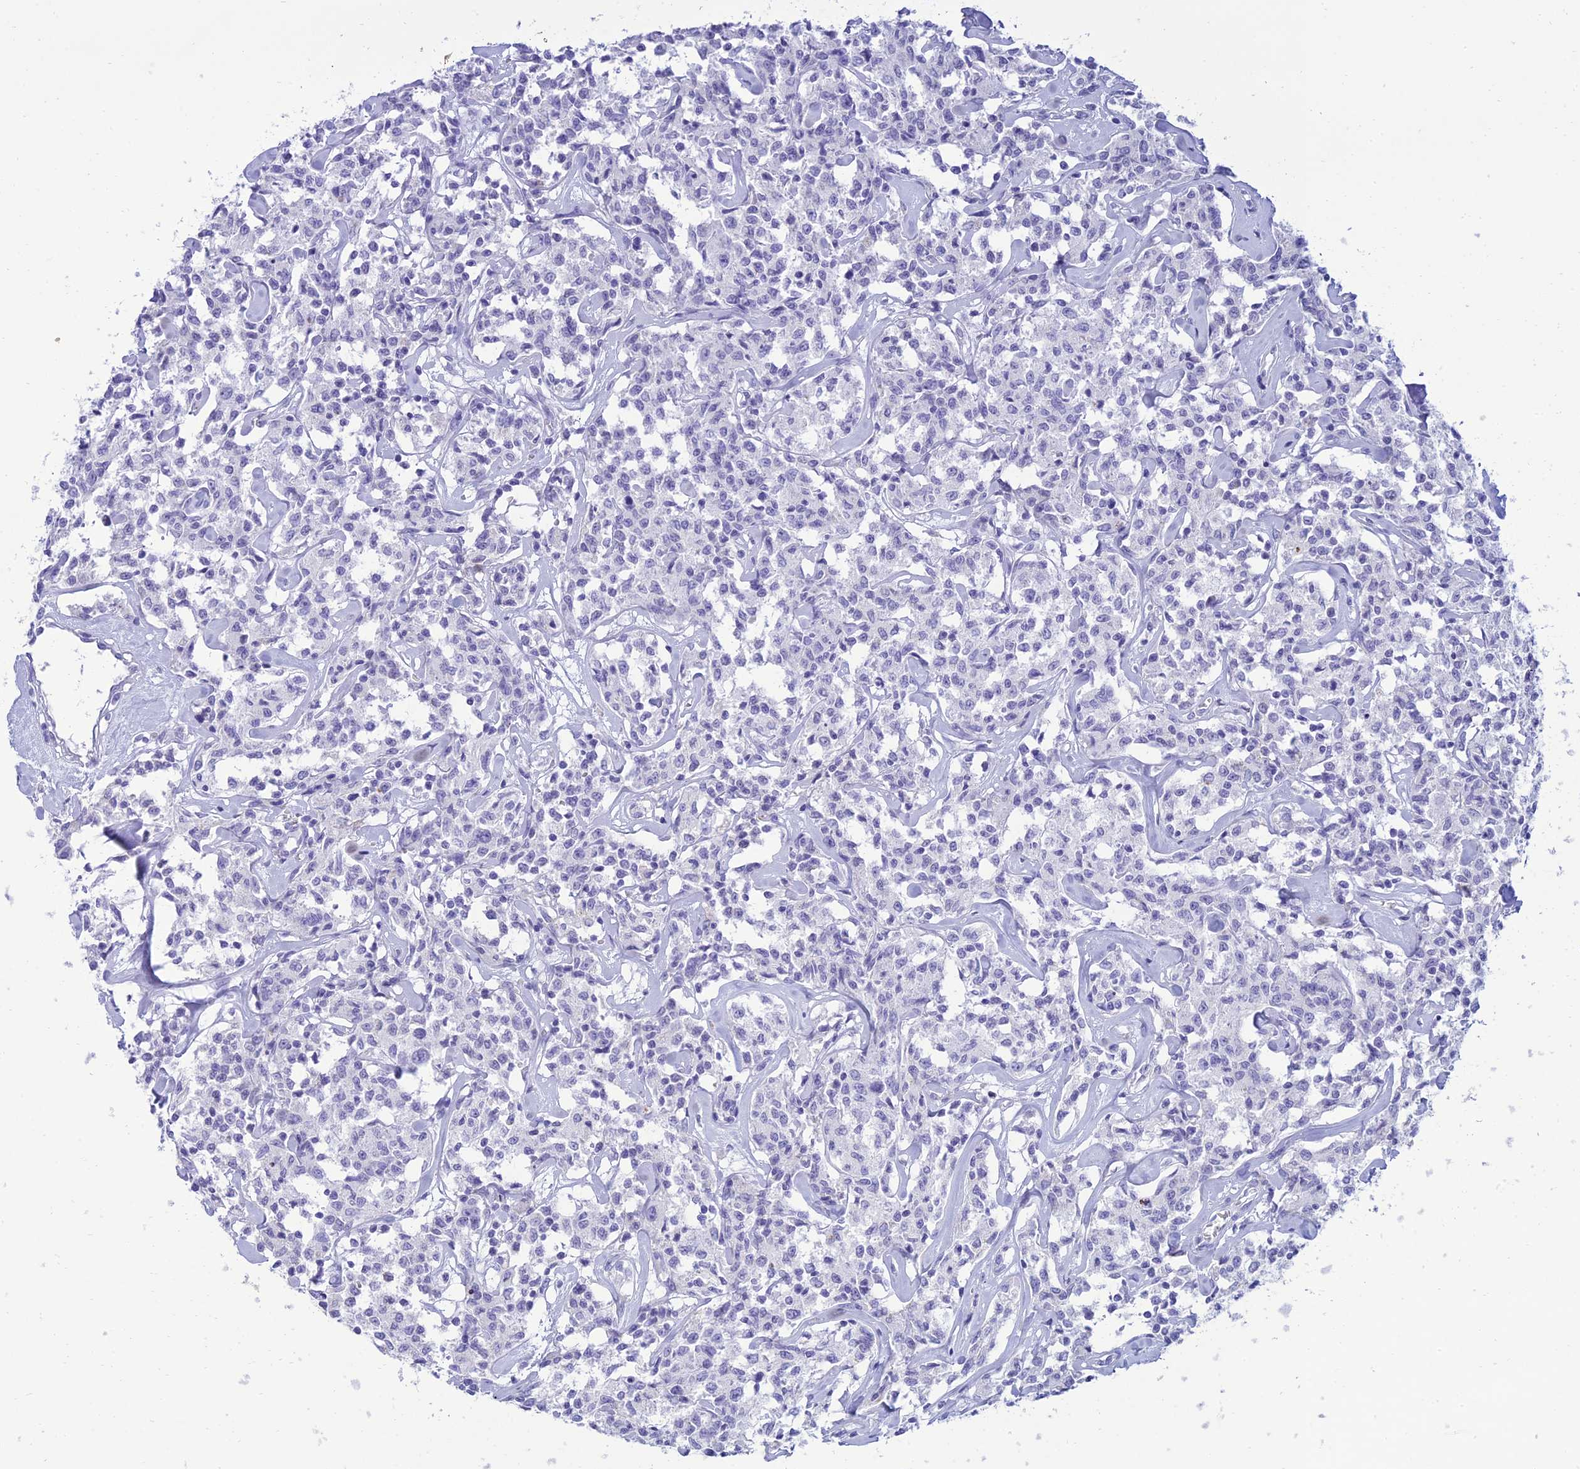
{"staining": {"intensity": "negative", "quantity": "none", "location": "none"}, "tissue": "lymphoma", "cell_type": "Tumor cells", "image_type": "cancer", "snomed": [{"axis": "morphology", "description": "Malignant lymphoma, non-Hodgkin's type, Low grade"}, {"axis": "topography", "description": "Small intestine"}], "caption": "Image shows no significant protein staining in tumor cells of lymphoma.", "gene": "MAL2", "patient": {"sex": "female", "age": 59}}